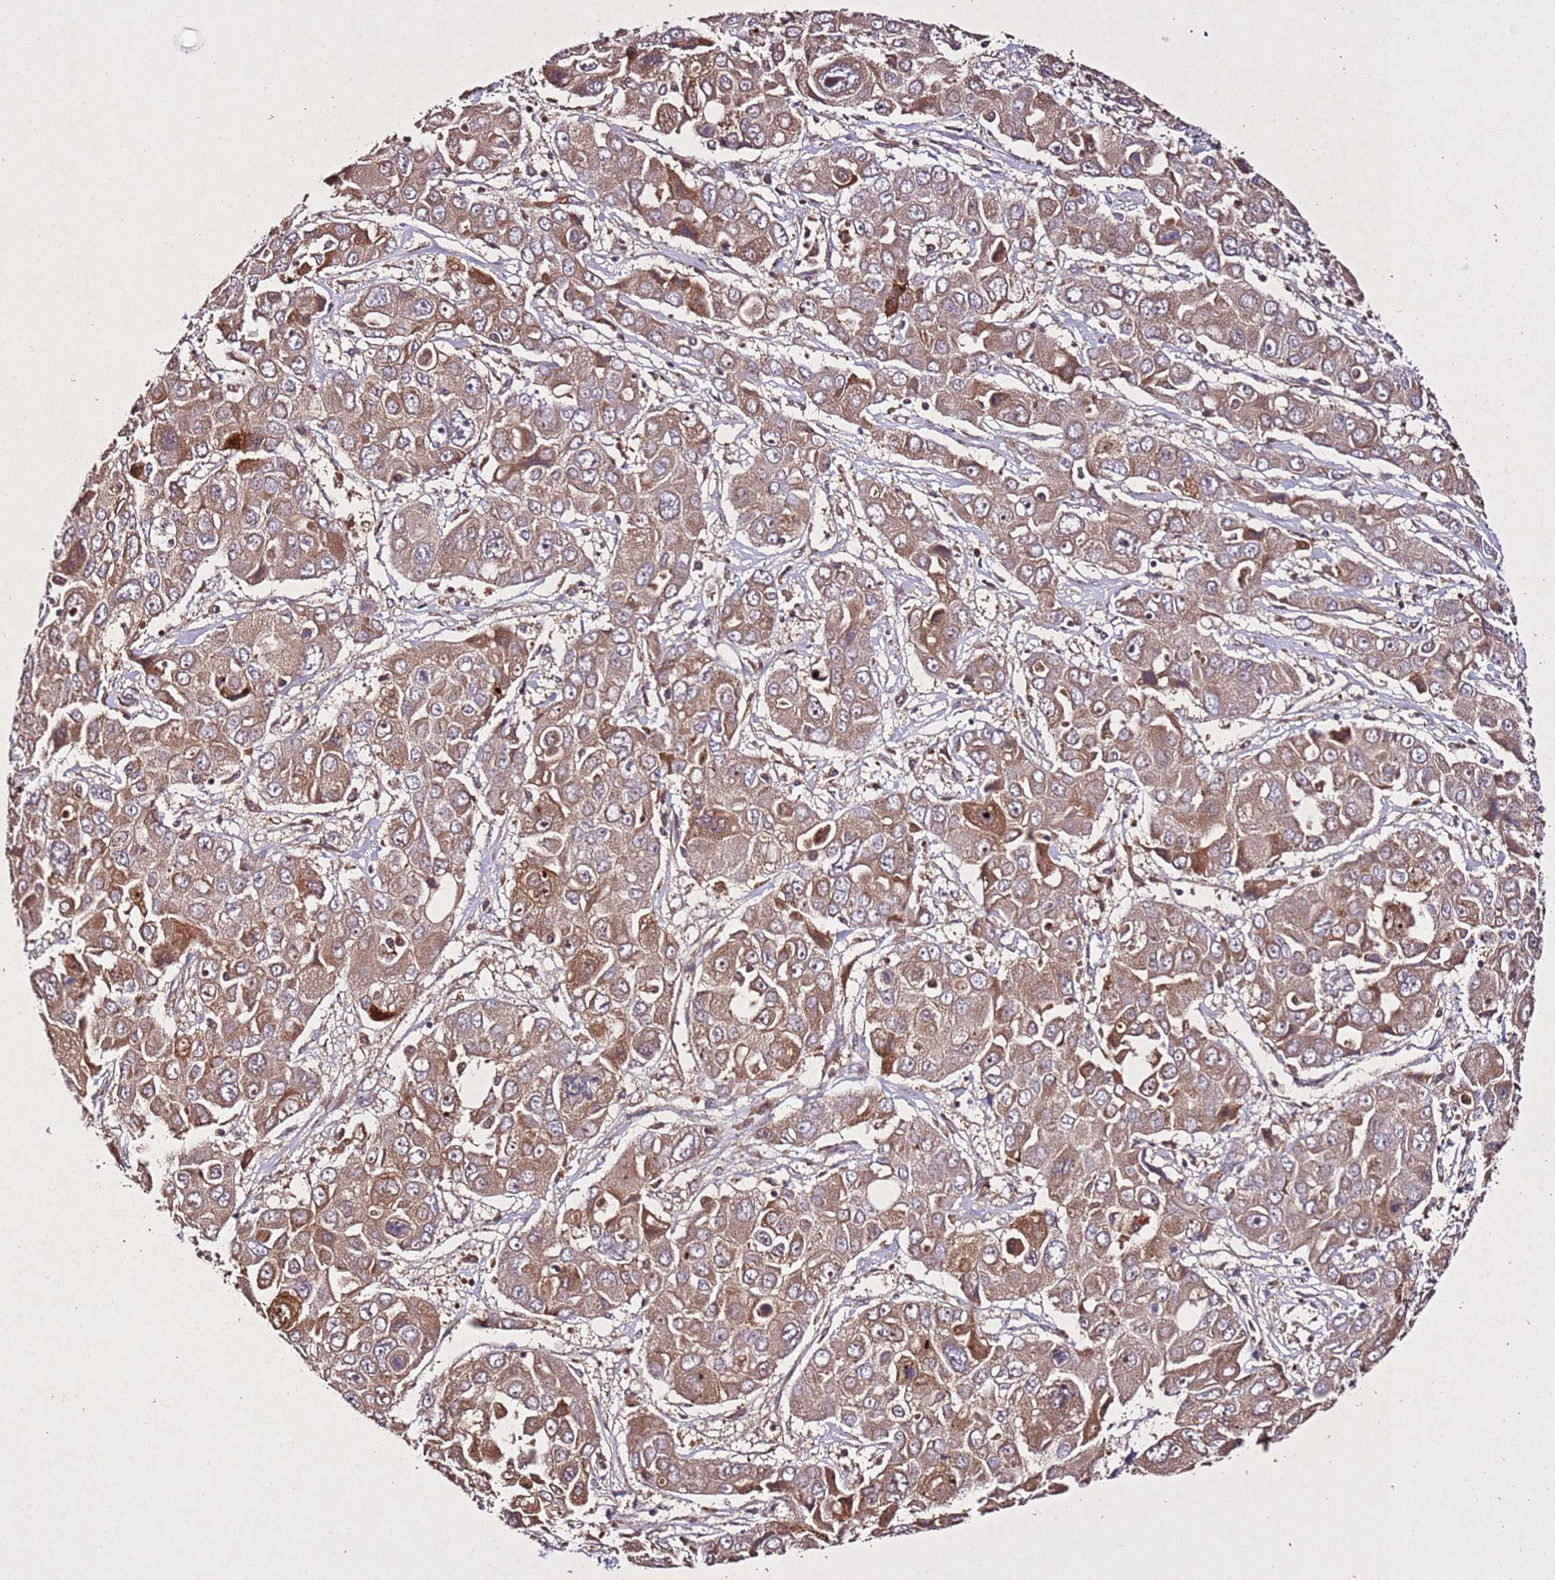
{"staining": {"intensity": "moderate", "quantity": ">75%", "location": "cytoplasmic/membranous"}, "tissue": "liver cancer", "cell_type": "Tumor cells", "image_type": "cancer", "snomed": [{"axis": "morphology", "description": "Cholangiocarcinoma"}, {"axis": "topography", "description": "Liver"}], "caption": "Moderate cytoplasmic/membranous positivity is appreciated in approximately >75% of tumor cells in liver cancer. (brown staining indicates protein expression, while blue staining denotes nuclei).", "gene": "PTMA", "patient": {"sex": "male", "age": 67}}